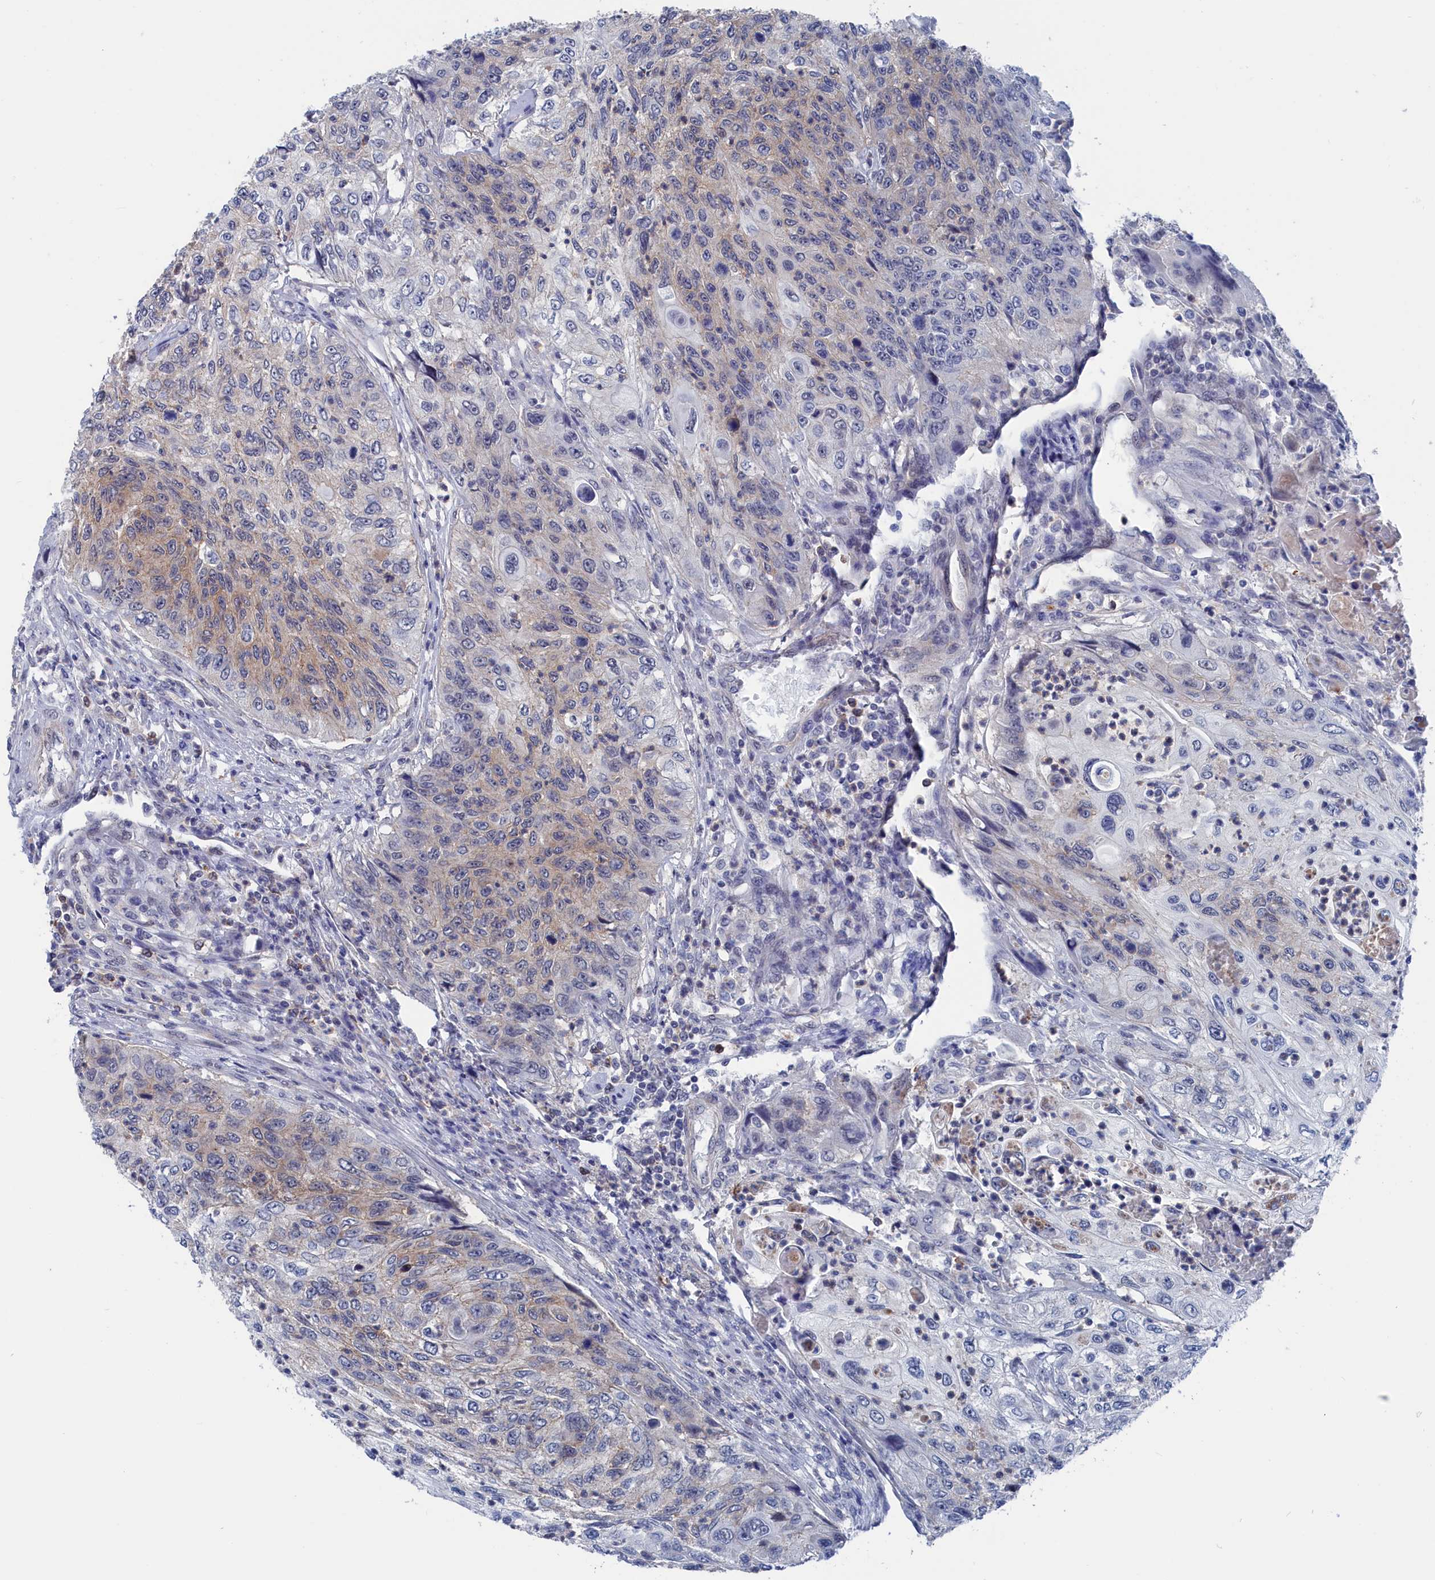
{"staining": {"intensity": "weak", "quantity": "25%-75%", "location": "cytoplasmic/membranous"}, "tissue": "urothelial cancer", "cell_type": "Tumor cells", "image_type": "cancer", "snomed": [{"axis": "morphology", "description": "Urothelial carcinoma, High grade"}, {"axis": "topography", "description": "Urinary bladder"}], "caption": "A brown stain shows weak cytoplasmic/membranous positivity of a protein in human urothelial carcinoma (high-grade) tumor cells.", "gene": "MARCHF3", "patient": {"sex": "female", "age": 60}}